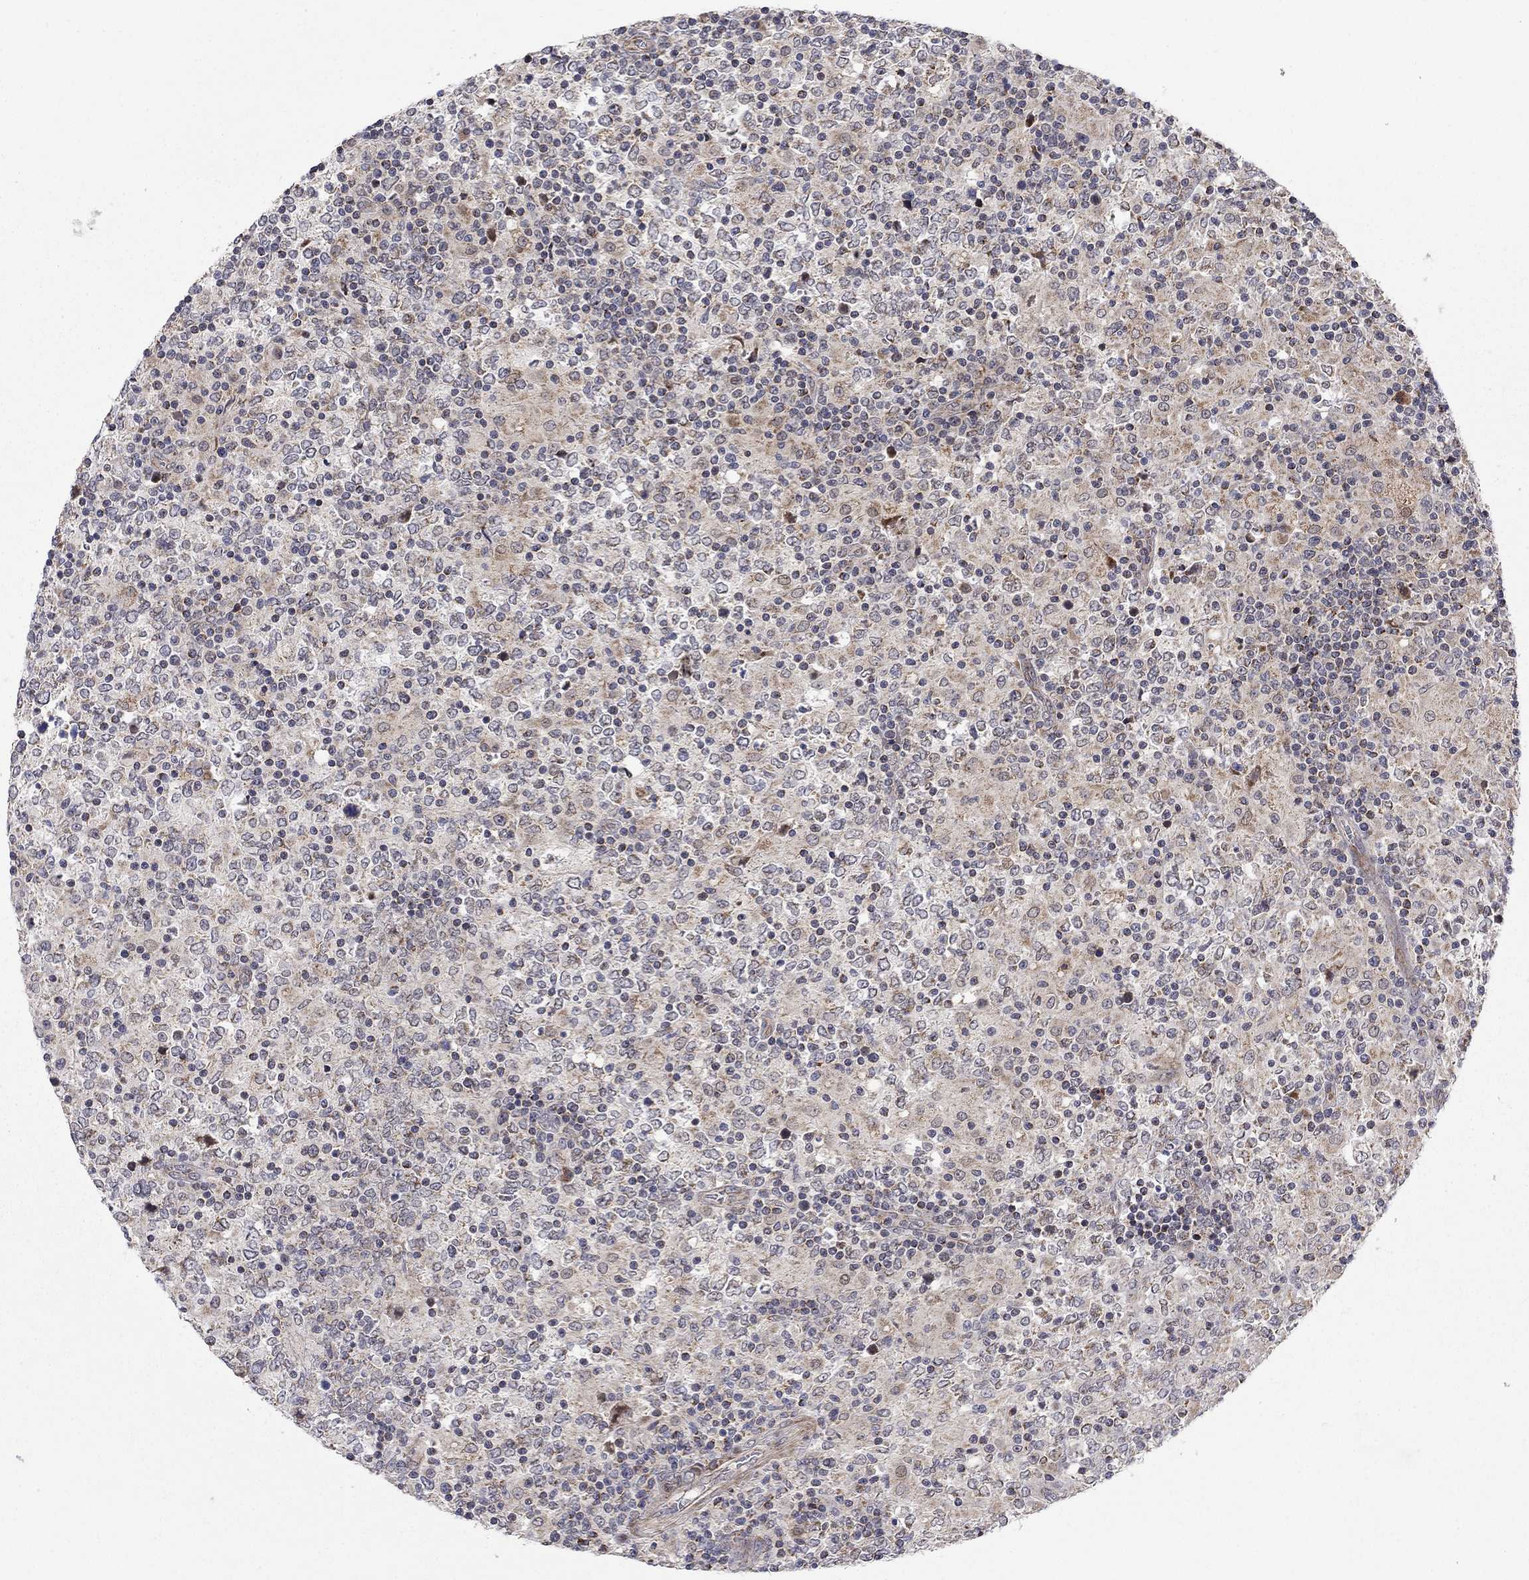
{"staining": {"intensity": "negative", "quantity": "none", "location": "none"}, "tissue": "lymphoma", "cell_type": "Tumor cells", "image_type": "cancer", "snomed": [{"axis": "morphology", "description": "Malignant lymphoma, non-Hodgkin's type, High grade"}, {"axis": "topography", "description": "Lymph node"}], "caption": "Protein analysis of malignant lymphoma, non-Hodgkin's type (high-grade) demonstrates no significant staining in tumor cells.", "gene": "IDS", "patient": {"sex": "female", "age": 84}}